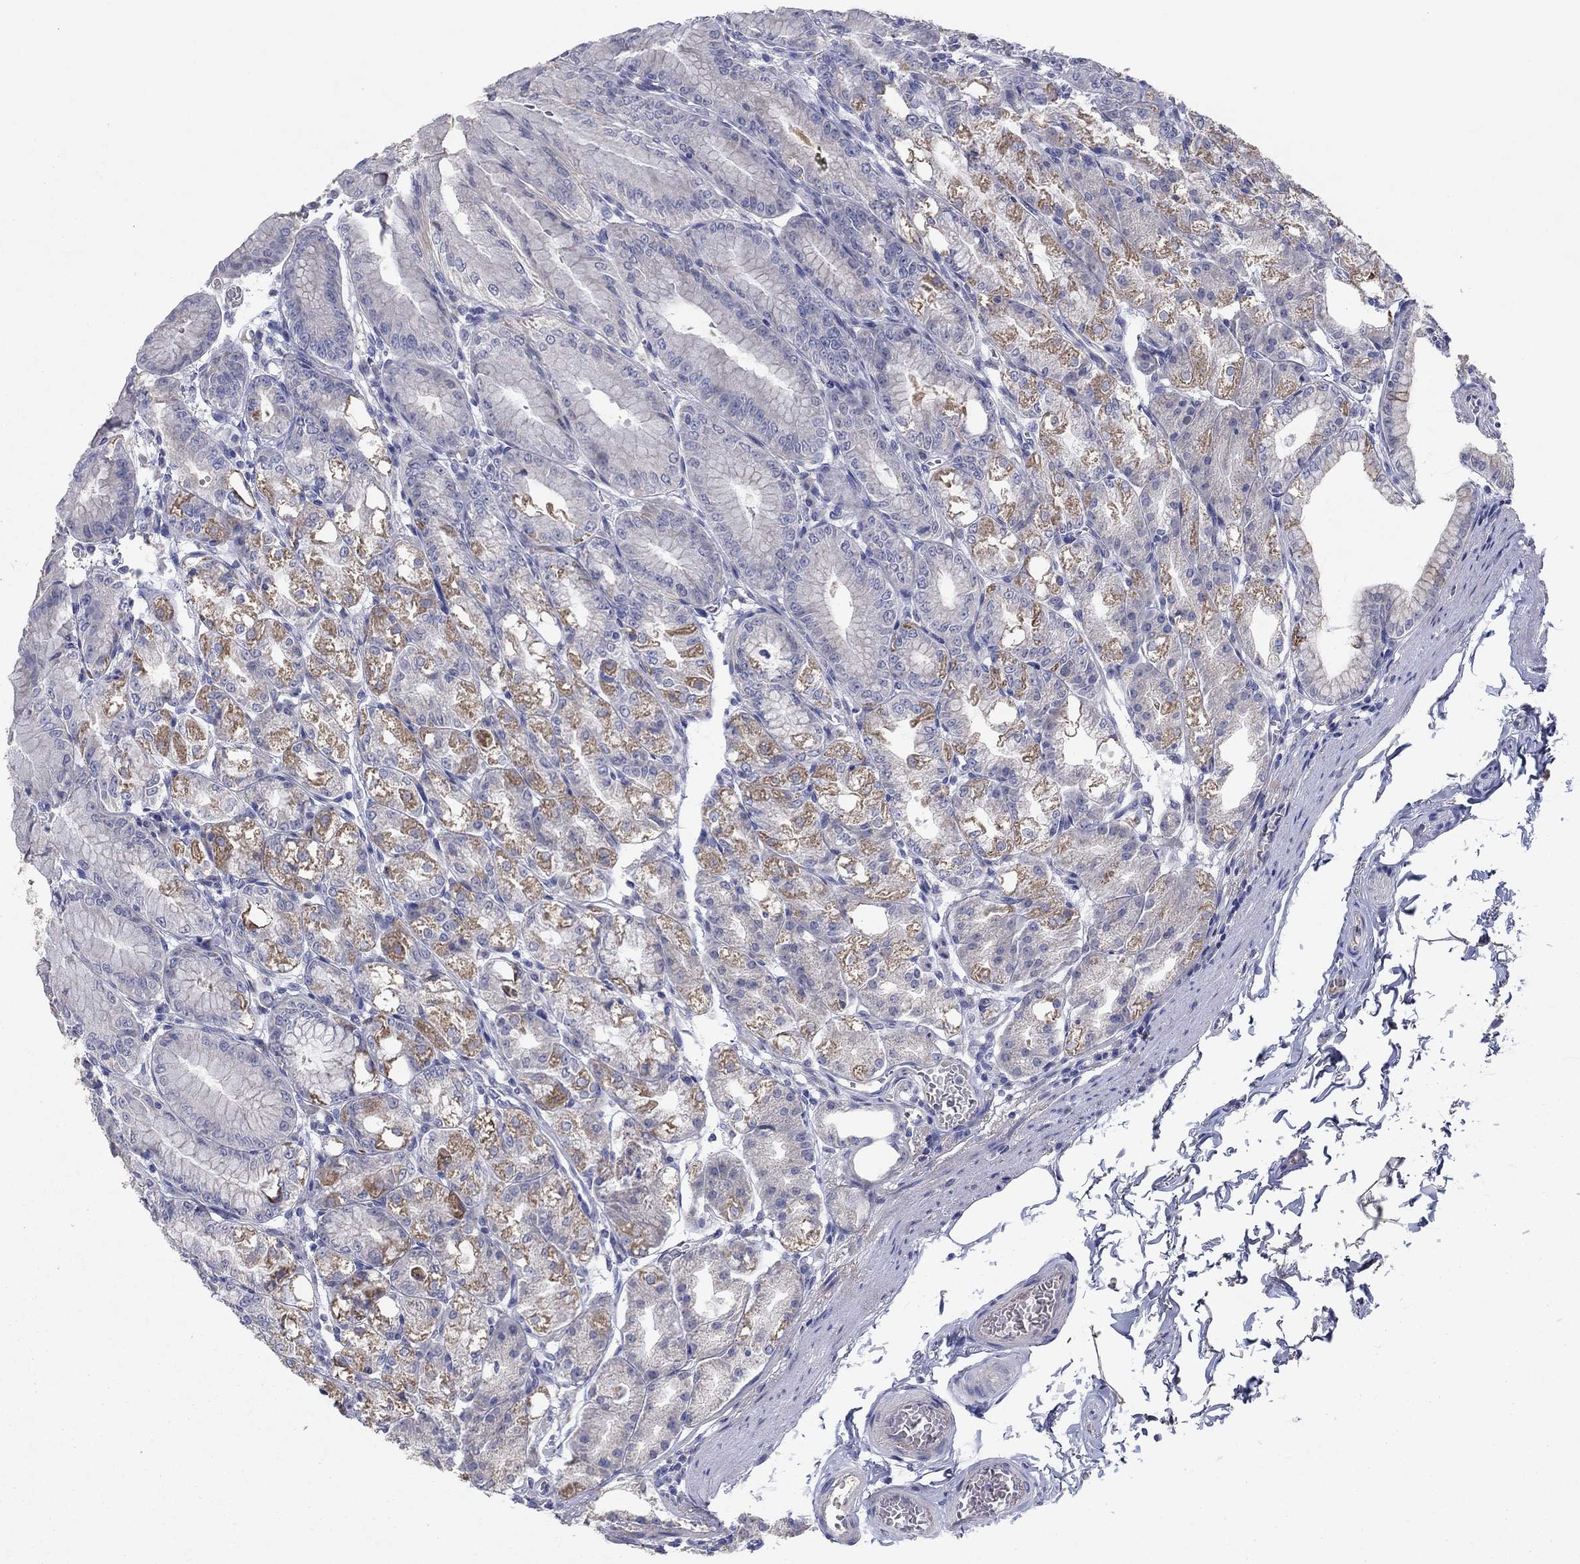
{"staining": {"intensity": "moderate", "quantity": "<25%", "location": "cytoplasmic/membranous"}, "tissue": "stomach", "cell_type": "Glandular cells", "image_type": "normal", "snomed": [{"axis": "morphology", "description": "Normal tissue, NOS"}, {"axis": "topography", "description": "Stomach"}], "caption": "This micrograph demonstrates immunohistochemistry (IHC) staining of benign human stomach, with low moderate cytoplasmic/membranous staining in about <25% of glandular cells.", "gene": "PTGDS", "patient": {"sex": "male", "age": 71}}